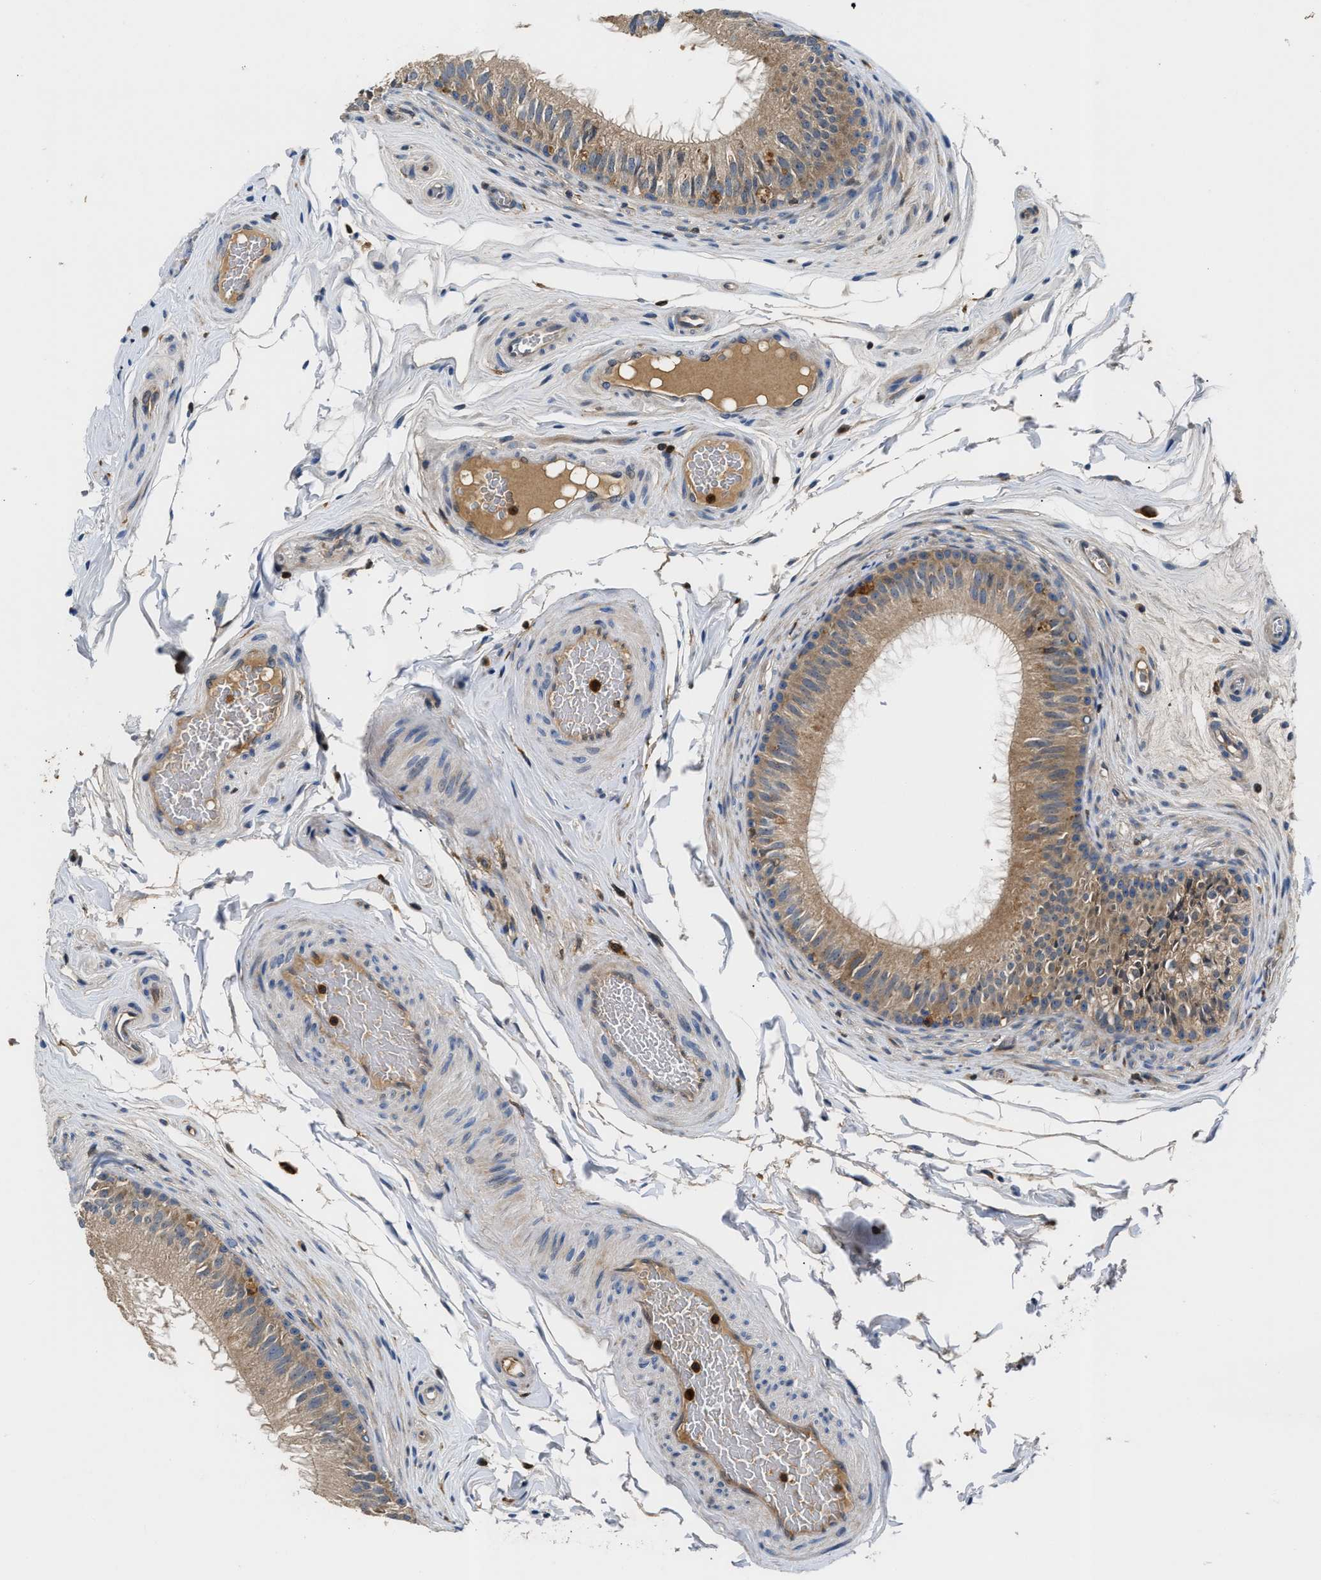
{"staining": {"intensity": "weak", "quantity": ">75%", "location": "cytoplasmic/membranous"}, "tissue": "epididymis", "cell_type": "Glandular cells", "image_type": "normal", "snomed": [{"axis": "morphology", "description": "Normal tissue, NOS"}, {"axis": "topography", "description": "Testis"}, {"axis": "topography", "description": "Epididymis"}], "caption": "The micrograph reveals a brown stain indicating the presence of a protein in the cytoplasmic/membranous of glandular cells in epididymis. Using DAB (3,3'-diaminobenzidine) (brown) and hematoxylin (blue) stains, captured at high magnification using brightfield microscopy.", "gene": "OSTF1", "patient": {"sex": "male", "age": 36}}